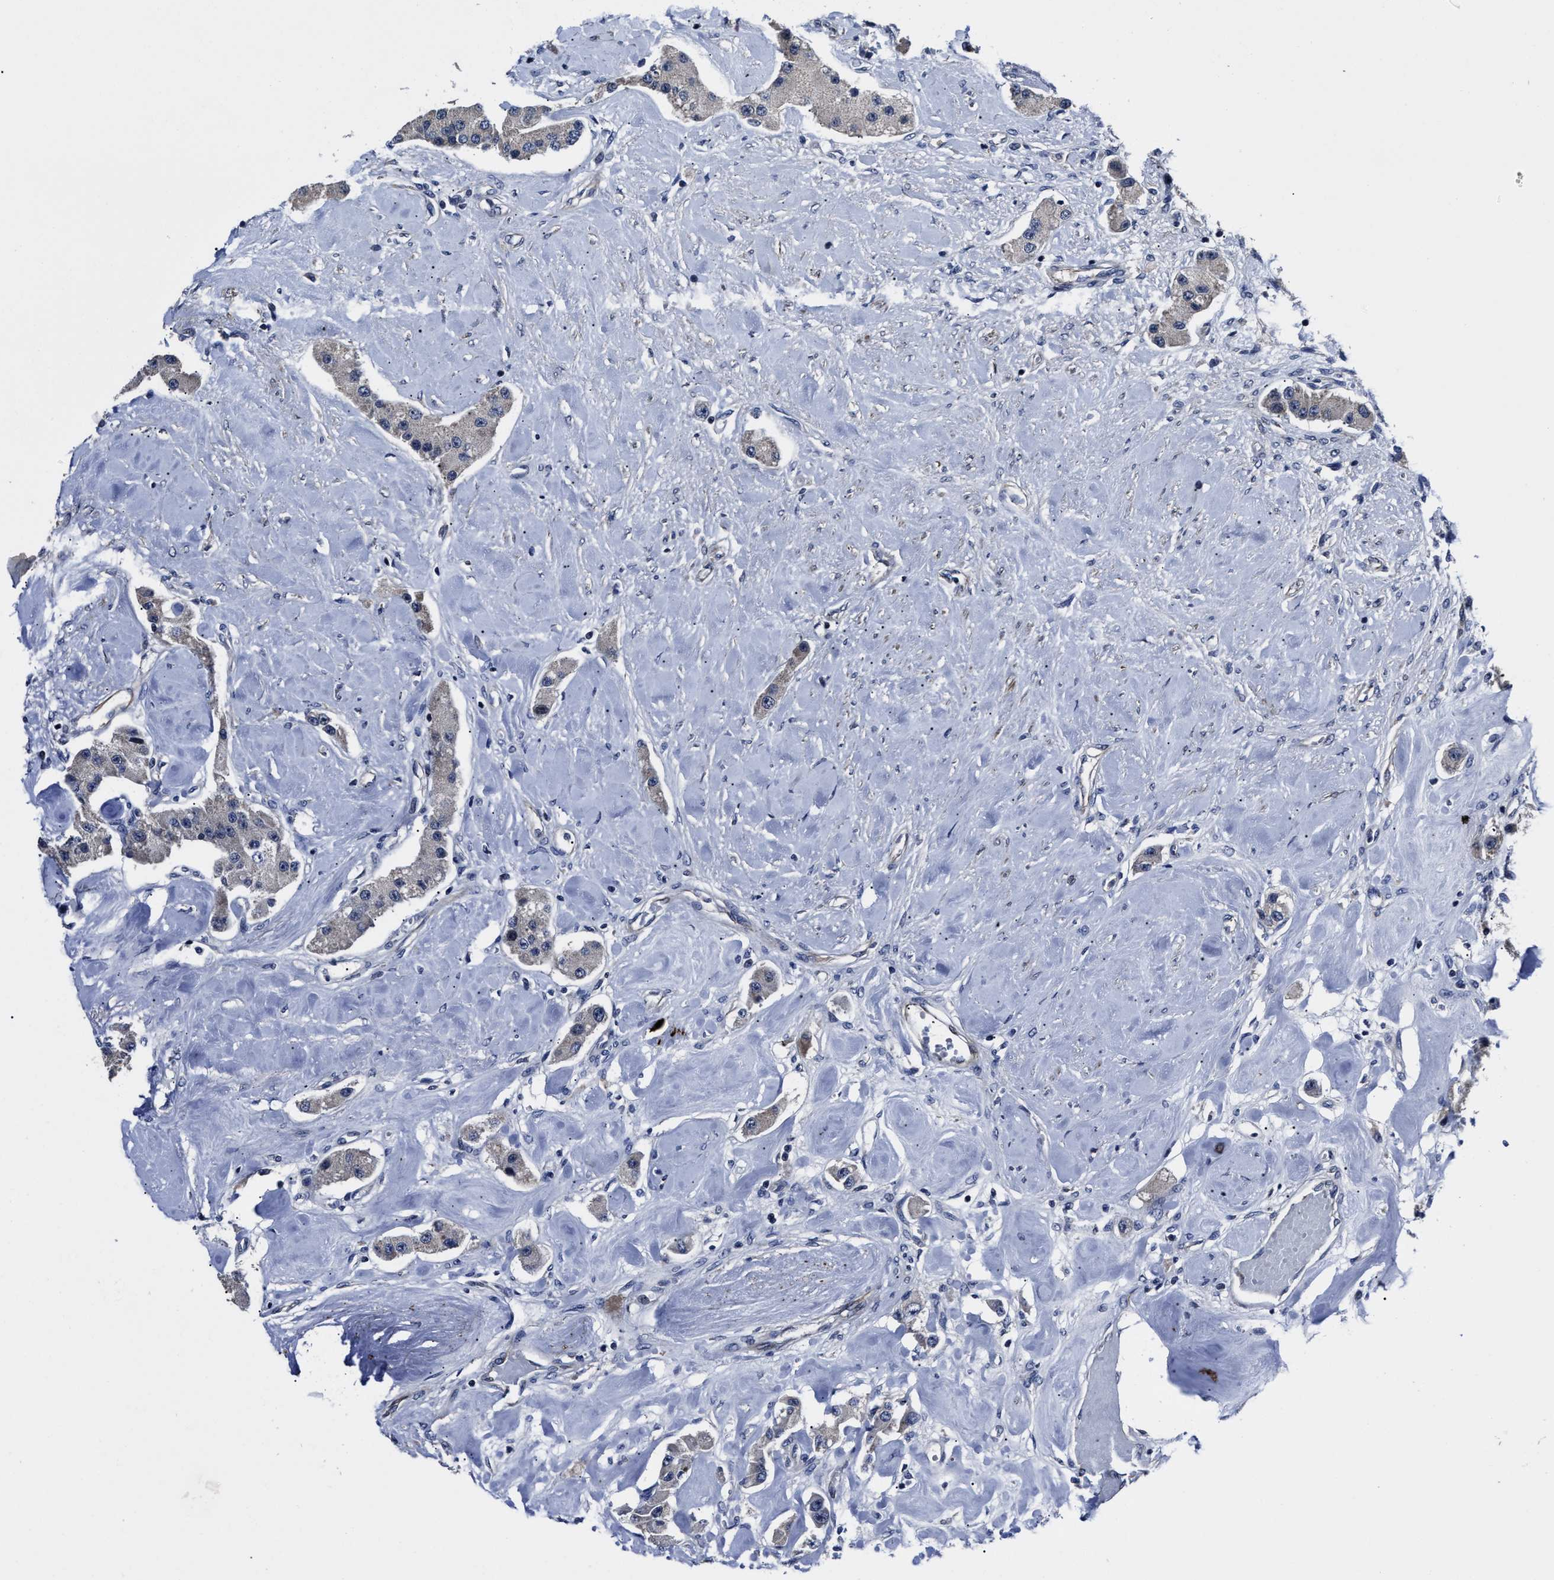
{"staining": {"intensity": "negative", "quantity": "none", "location": "none"}, "tissue": "carcinoid", "cell_type": "Tumor cells", "image_type": "cancer", "snomed": [{"axis": "morphology", "description": "Carcinoid, malignant, NOS"}, {"axis": "topography", "description": "Pancreas"}], "caption": "Immunohistochemistry photomicrograph of human carcinoid stained for a protein (brown), which reveals no positivity in tumor cells. The staining was performed using DAB to visualize the protein expression in brown, while the nuclei were stained in blue with hematoxylin (Magnification: 20x).", "gene": "RSBN1L", "patient": {"sex": "male", "age": 41}}